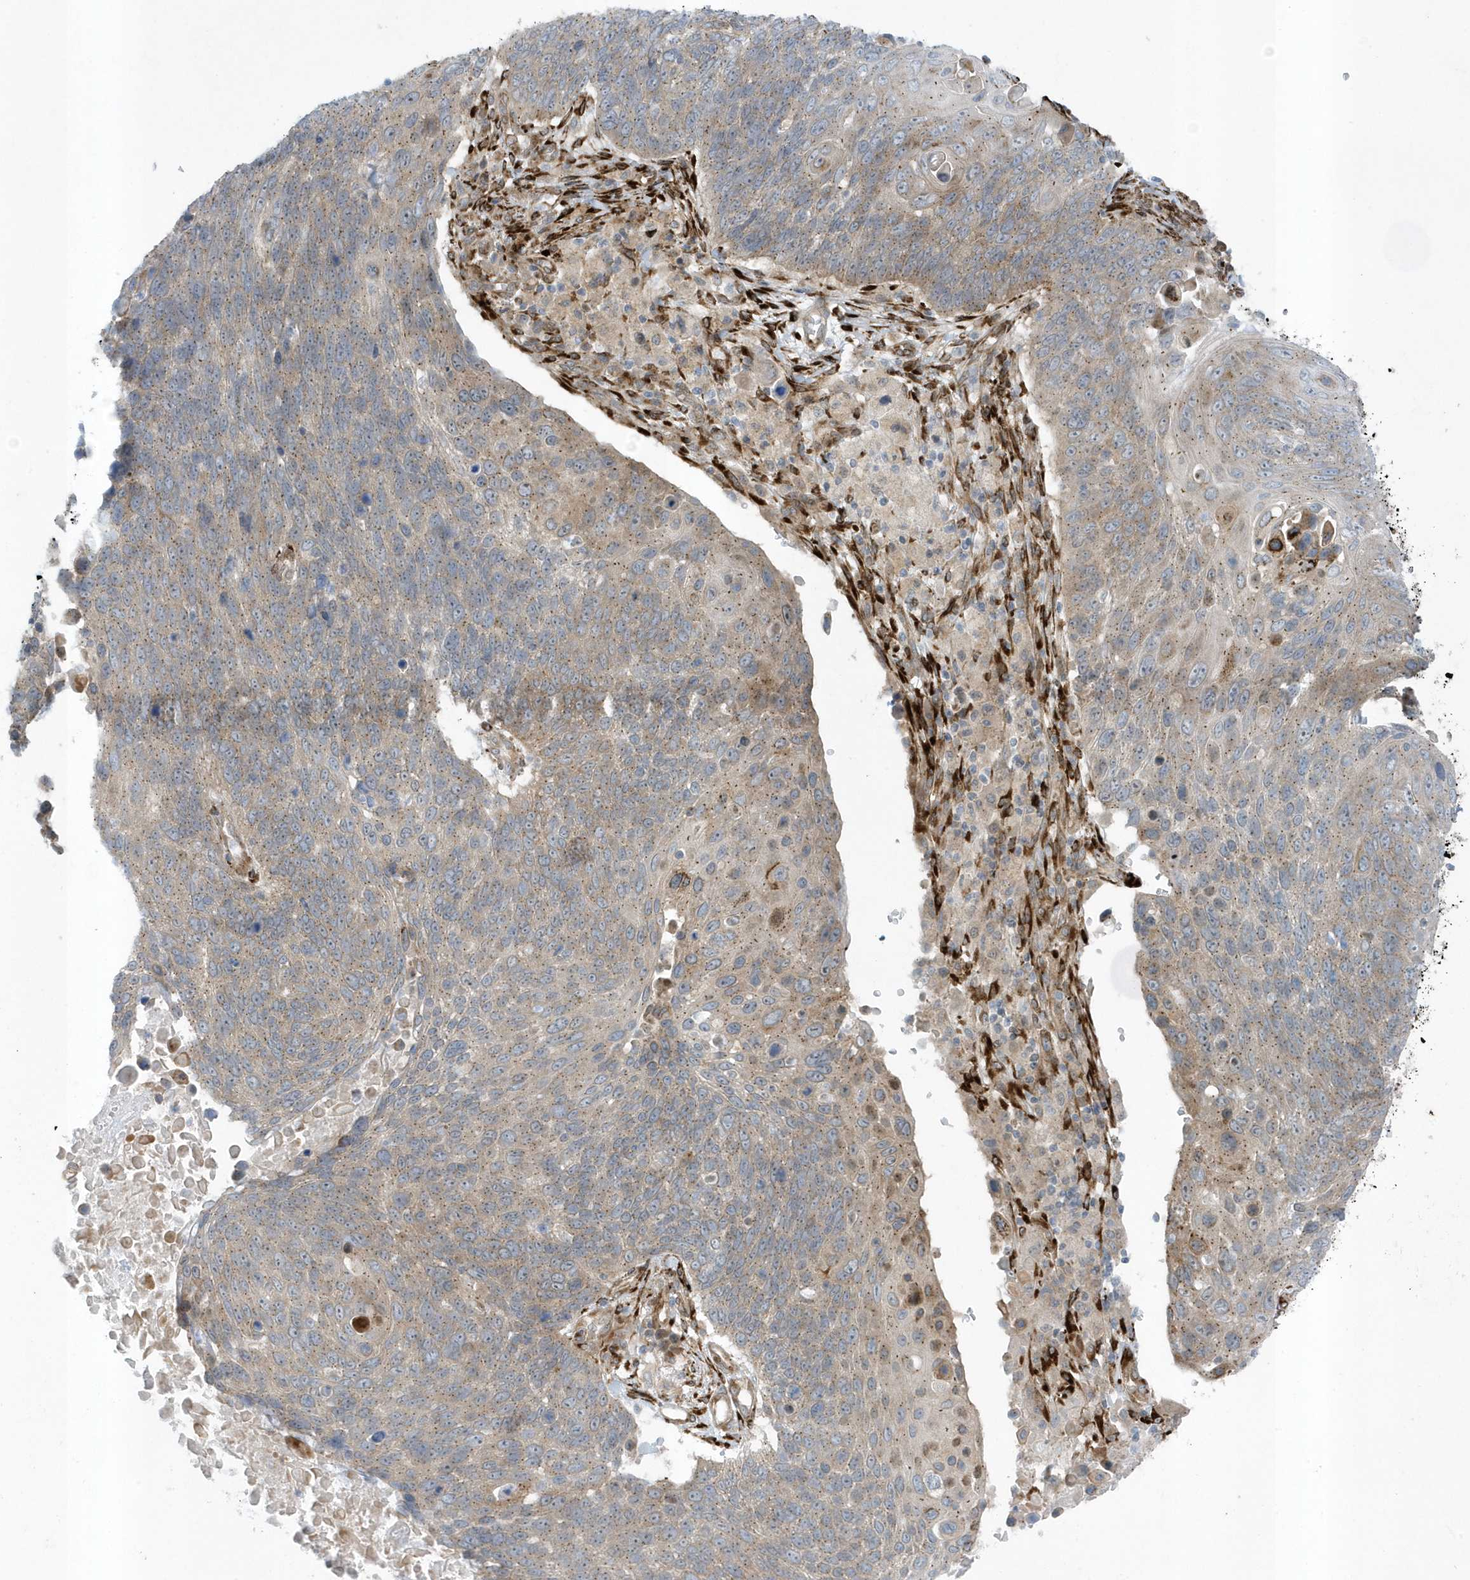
{"staining": {"intensity": "moderate", "quantity": "<25%", "location": "cytoplasmic/membranous"}, "tissue": "lung cancer", "cell_type": "Tumor cells", "image_type": "cancer", "snomed": [{"axis": "morphology", "description": "Squamous cell carcinoma, NOS"}, {"axis": "topography", "description": "Lung"}], "caption": "Lung squamous cell carcinoma tissue exhibits moderate cytoplasmic/membranous staining in about <25% of tumor cells, visualized by immunohistochemistry. (Stains: DAB (3,3'-diaminobenzidine) in brown, nuclei in blue, Microscopy: brightfield microscopy at high magnification).", "gene": "FAM98A", "patient": {"sex": "male", "age": 66}}